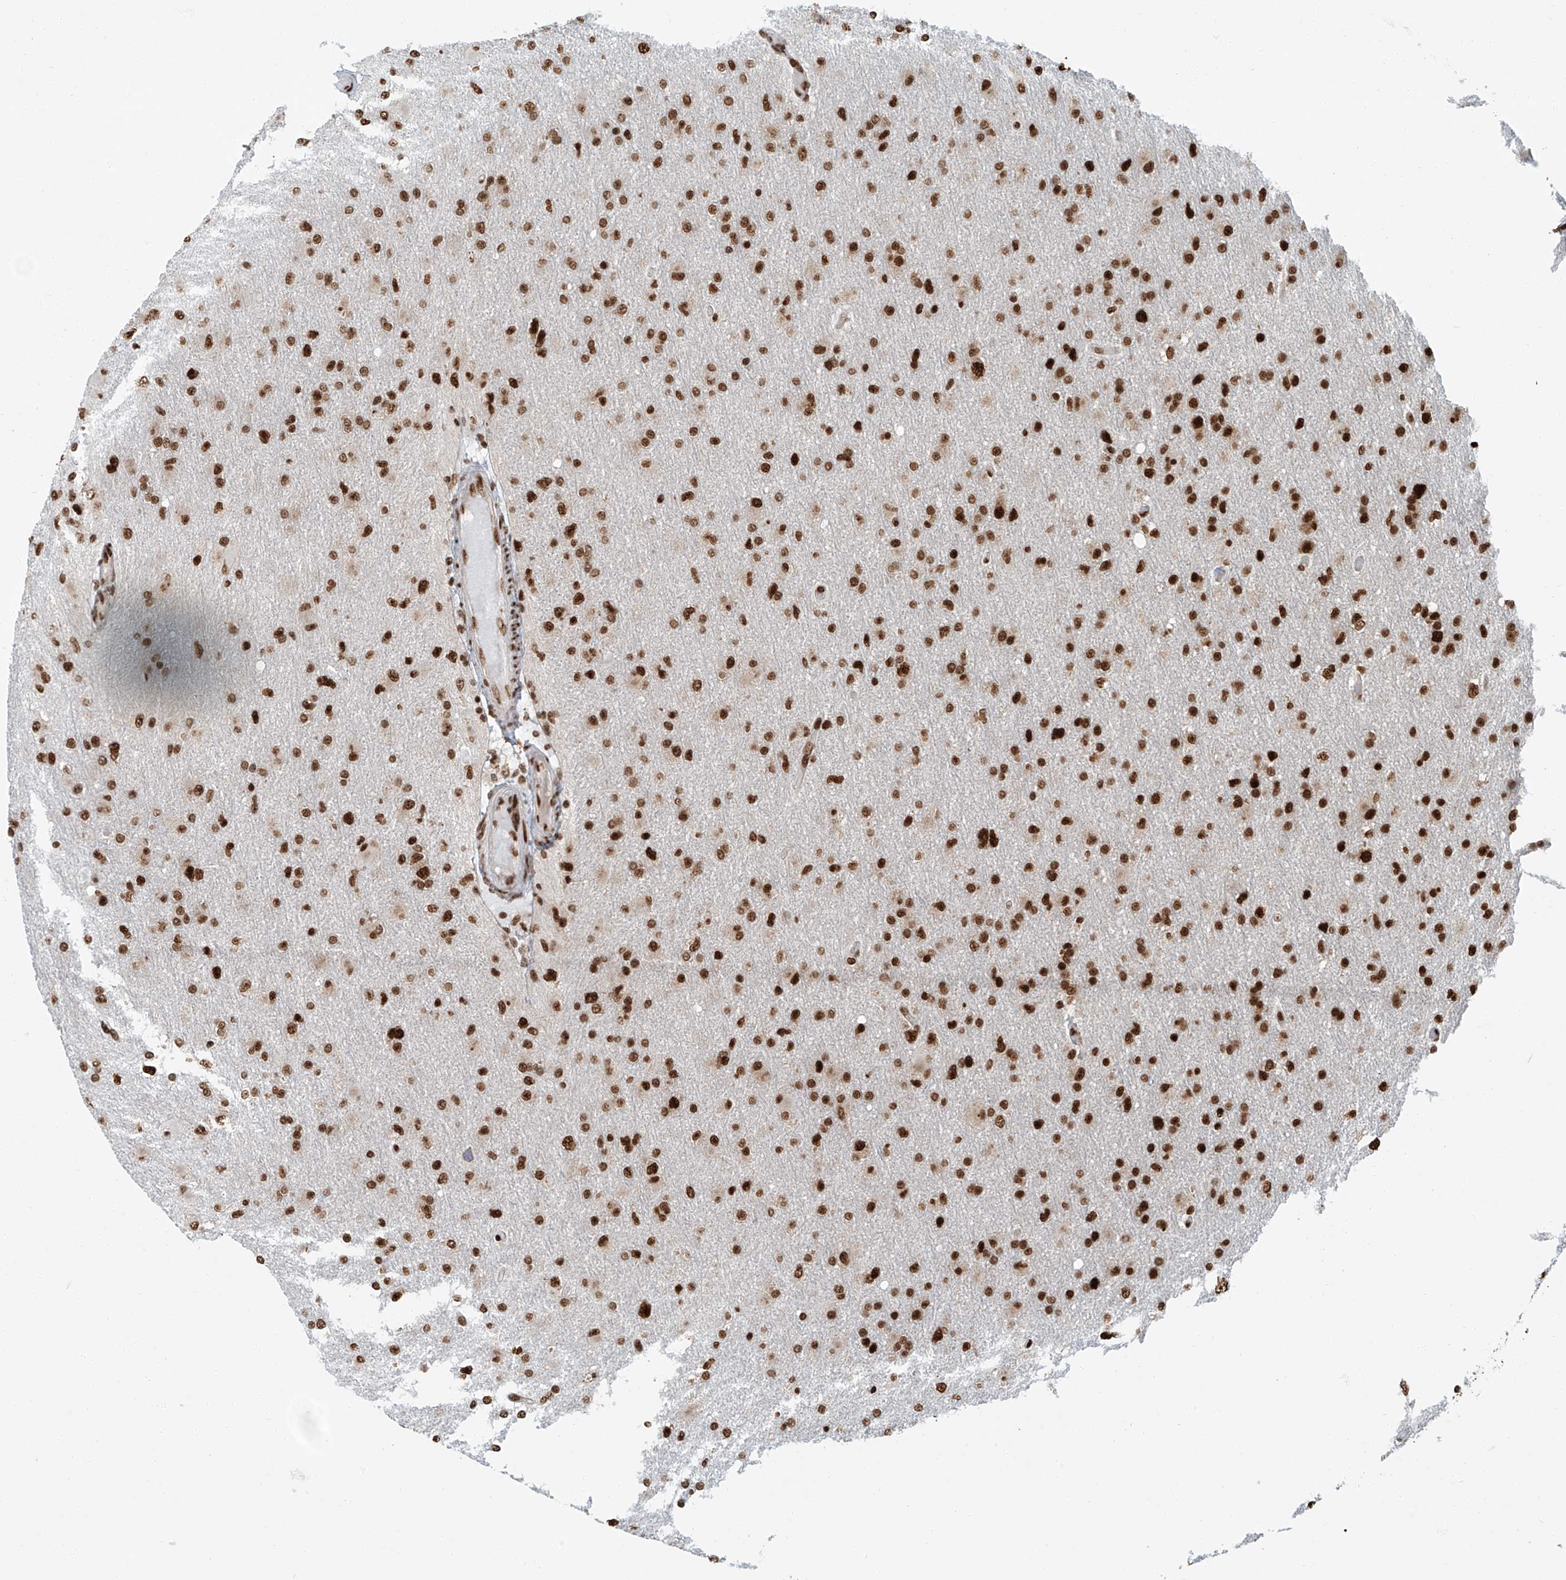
{"staining": {"intensity": "strong", "quantity": ">75%", "location": "nuclear"}, "tissue": "glioma", "cell_type": "Tumor cells", "image_type": "cancer", "snomed": [{"axis": "morphology", "description": "Glioma, malignant, High grade"}, {"axis": "topography", "description": "Cerebral cortex"}], "caption": "High-power microscopy captured an immunohistochemistry (IHC) histopathology image of malignant high-grade glioma, revealing strong nuclear positivity in about >75% of tumor cells.", "gene": "FAM193B", "patient": {"sex": "female", "age": 36}}